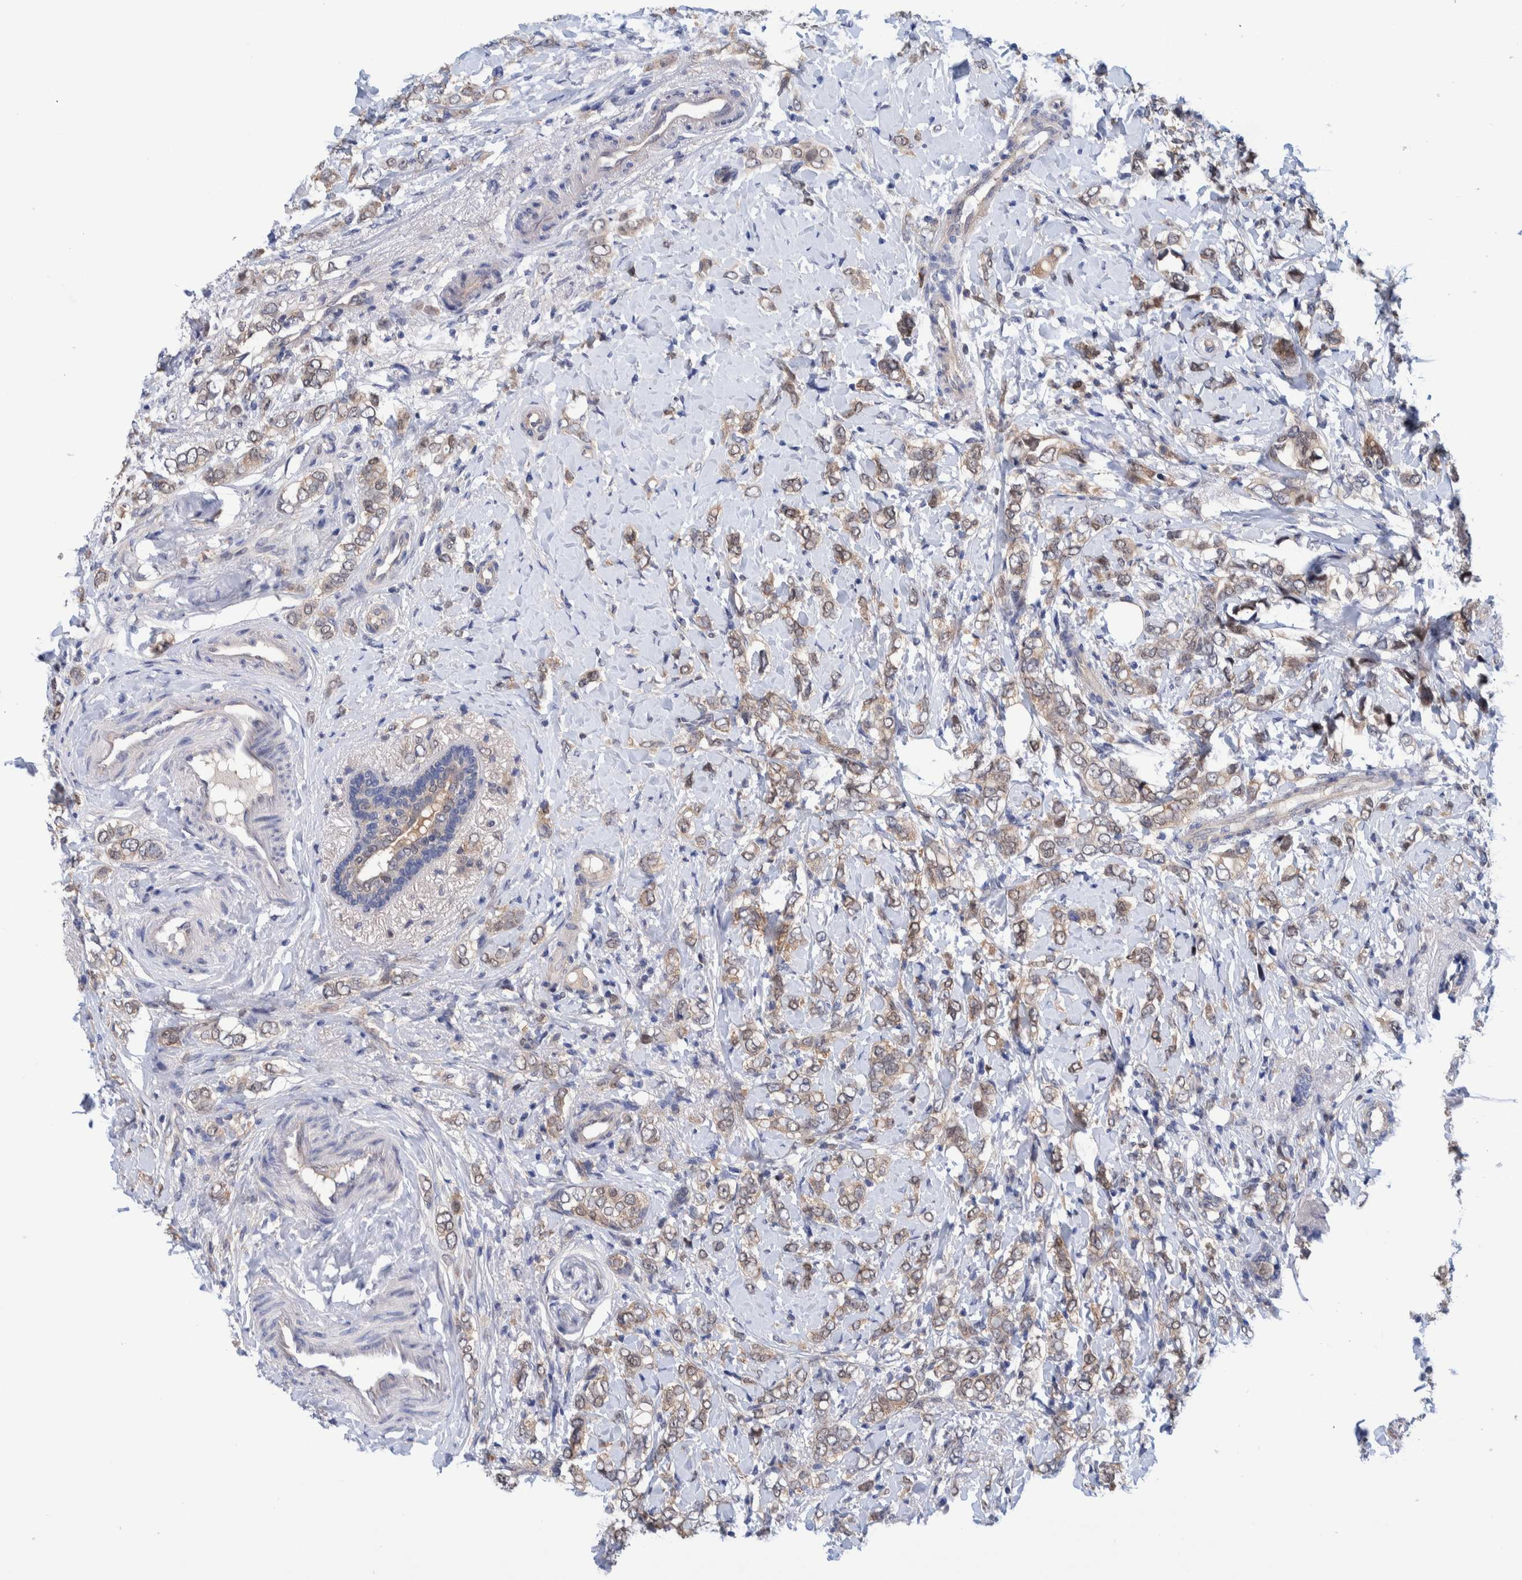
{"staining": {"intensity": "weak", "quantity": ">75%", "location": "cytoplasmic/membranous"}, "tissue": "breast cancer", "cell_type": "Tumor cells", "image_type": "cancer", "snomed": [{"axis": "morphology", "description": "Normal tissue, NOS"}, {"axis": "morphology", "description": "Lobular carcinoma"}, {"axis": "topography", "description": "Breast"}], "caption": "An immunohistochemistry (IHC) image of tumor tissue is shown. Protein staining in brown highlights weak cytoplasmic/membranous positivity in breast lobular carcinoma within tumor cells.", "gene": "PFAS", "patient": {"sex": "female", "age": 47}}